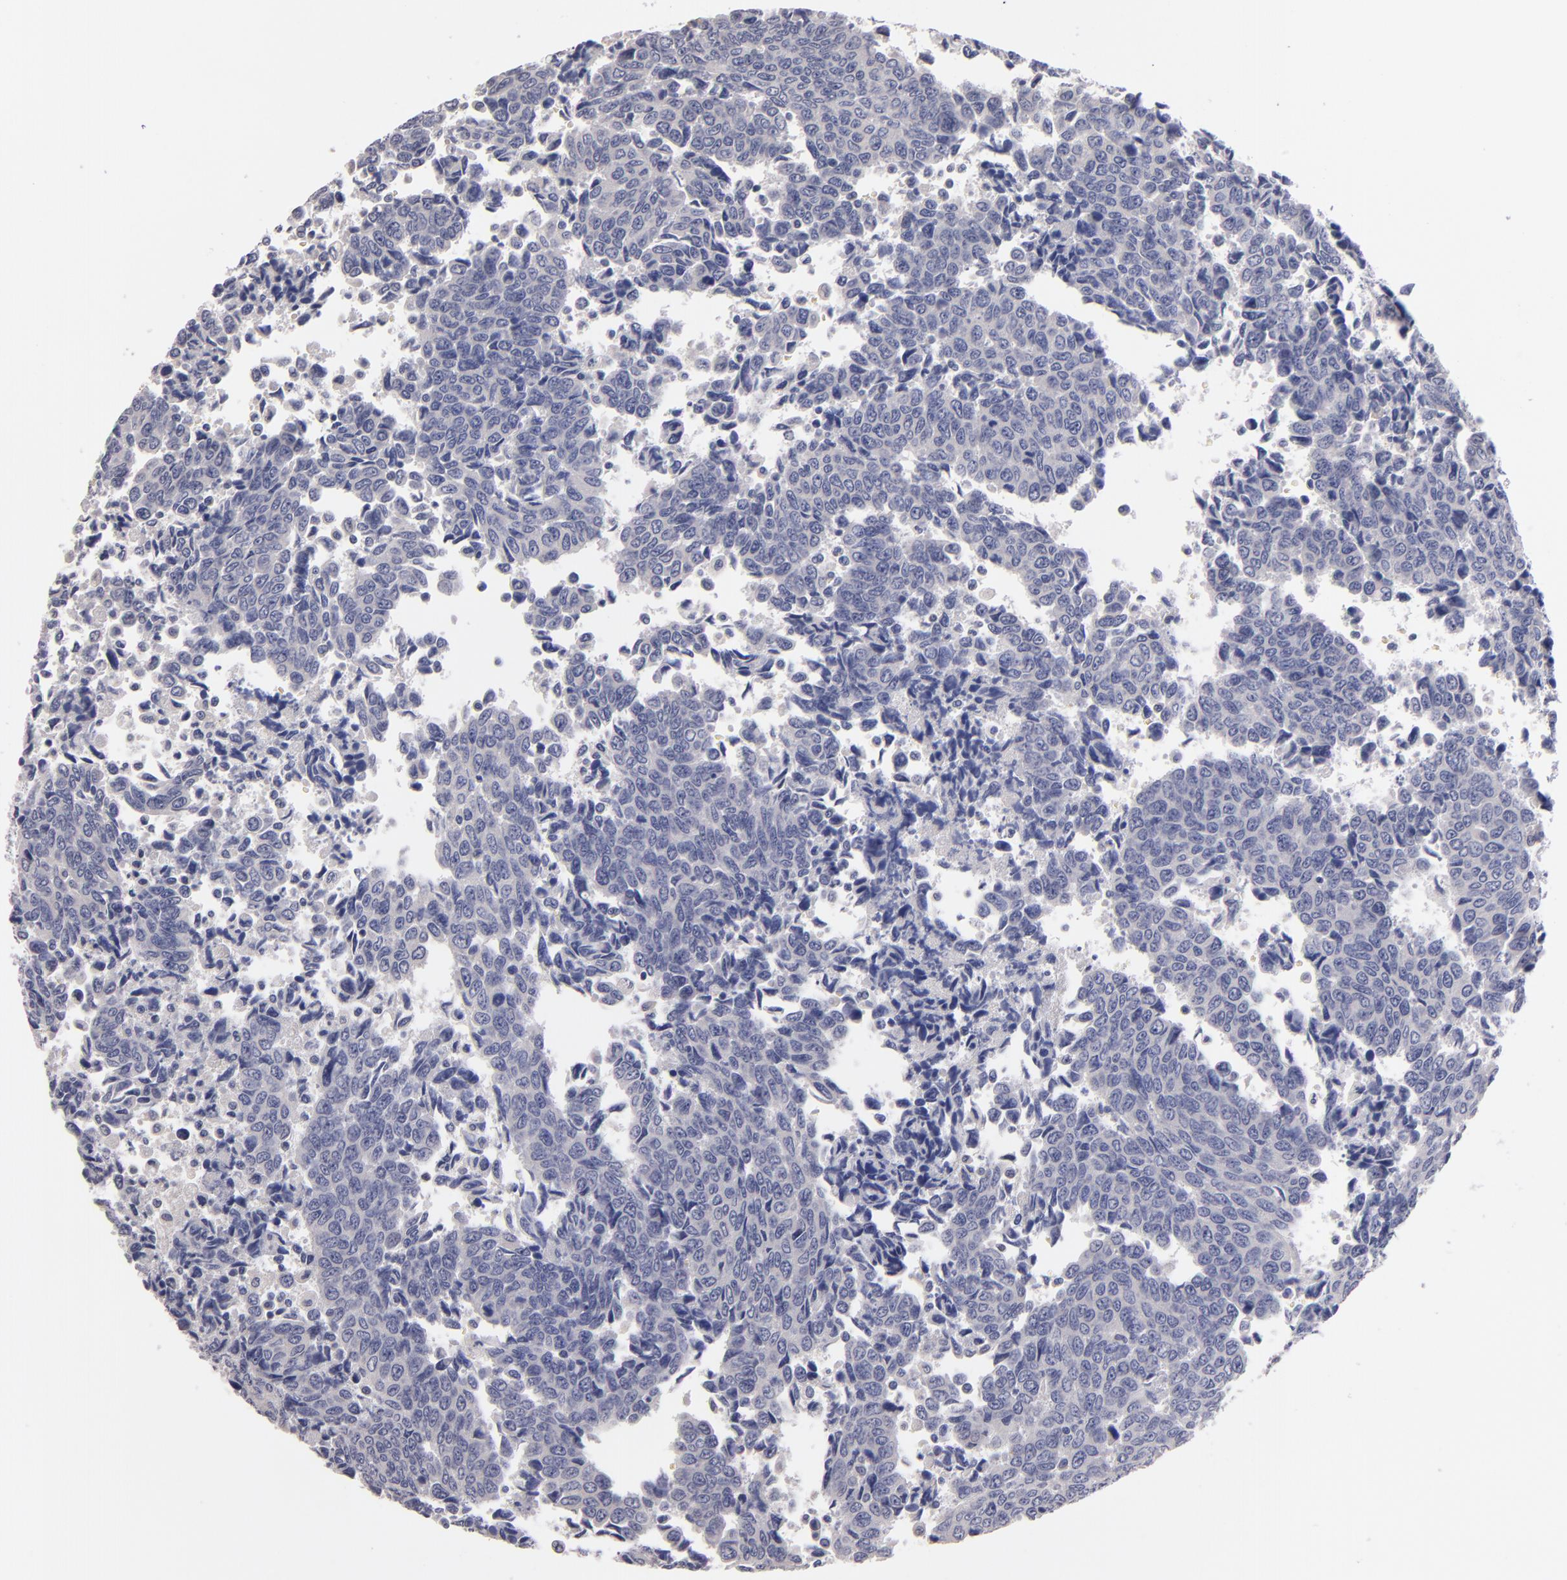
{"staining": {"intensity": "negative", "quantity": "none", "location": "none"}, "tissue": "urothelial cancer", "cell_type": "Tumor cells", "image_type": "cancer", "snomed": [{"axis": "morphology", "description": "Urothelial carcinoma, High grade"}, {"axis": "topography", "description": "Urinary bladder"}], "caption": "A photomicrograph of human urothelial cancer is negative for staining in tumor cells. (DAB (3,3'-diaminobenzidine) immunohistochemistry with hematoxylin counter stain).", "gene": "S100A1", "patient": {"sex": "male", "age": 86}}